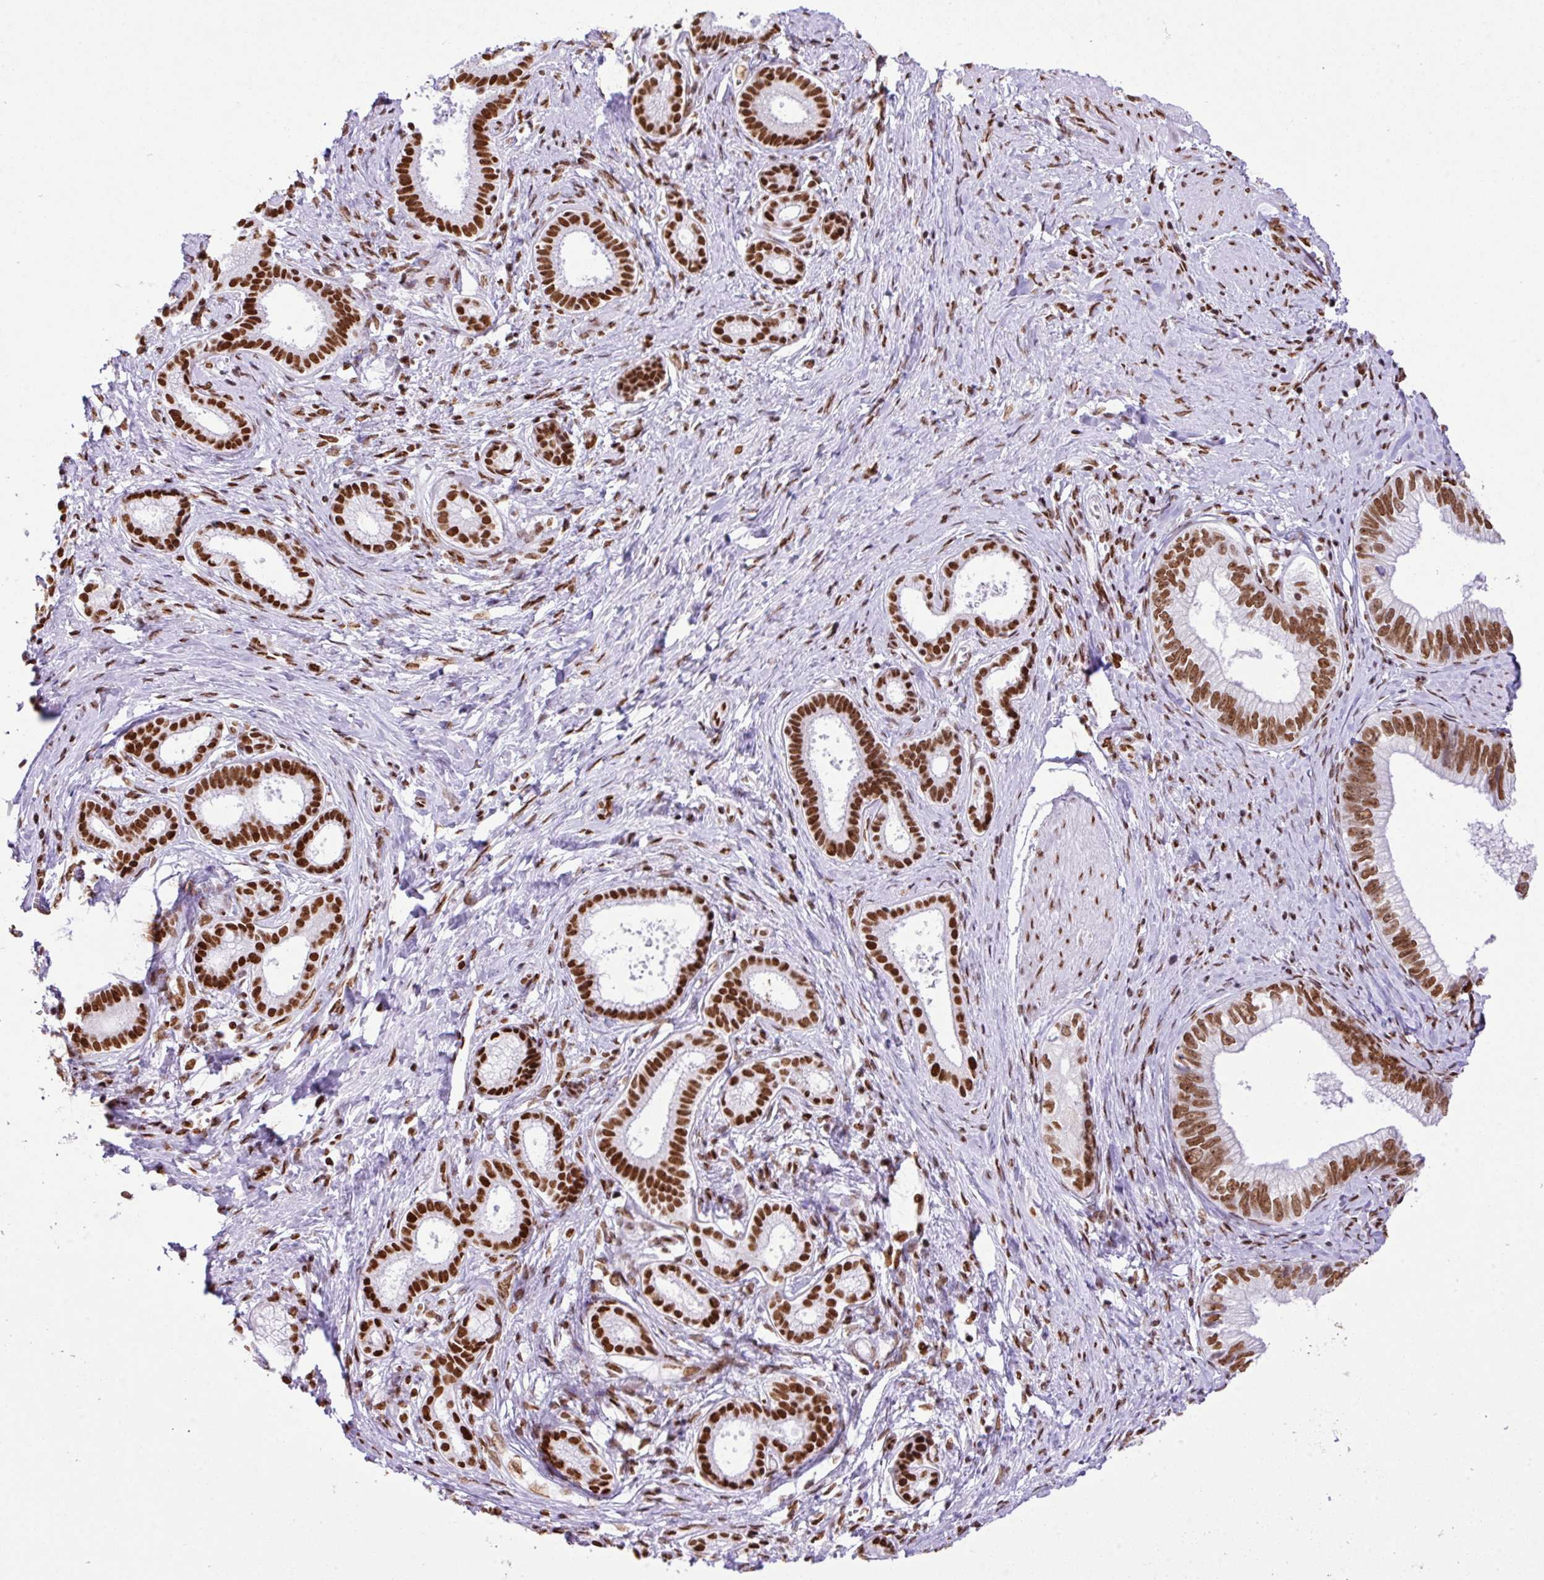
{"staining": {"intensity": "strong", "quantity": ">75%", "location": "nuclear"}, "tissue": "pancreatic cancer", "cell_type": "Tumor cells", "image_type": "cancer", "snomed": [{"axis": "morphology", "description": "Adenocarcinoma, NOS"}, {"axis": "topography", "description": "Pancreas"}], "caption": "Protein expression analysis of human pancreatic cancer (adenocarcinoma) reveals strong nuclear expression in approximately >75% of tumor cells.", "gene": "RARG", "patient": {"sex": "male", "age": 70}}